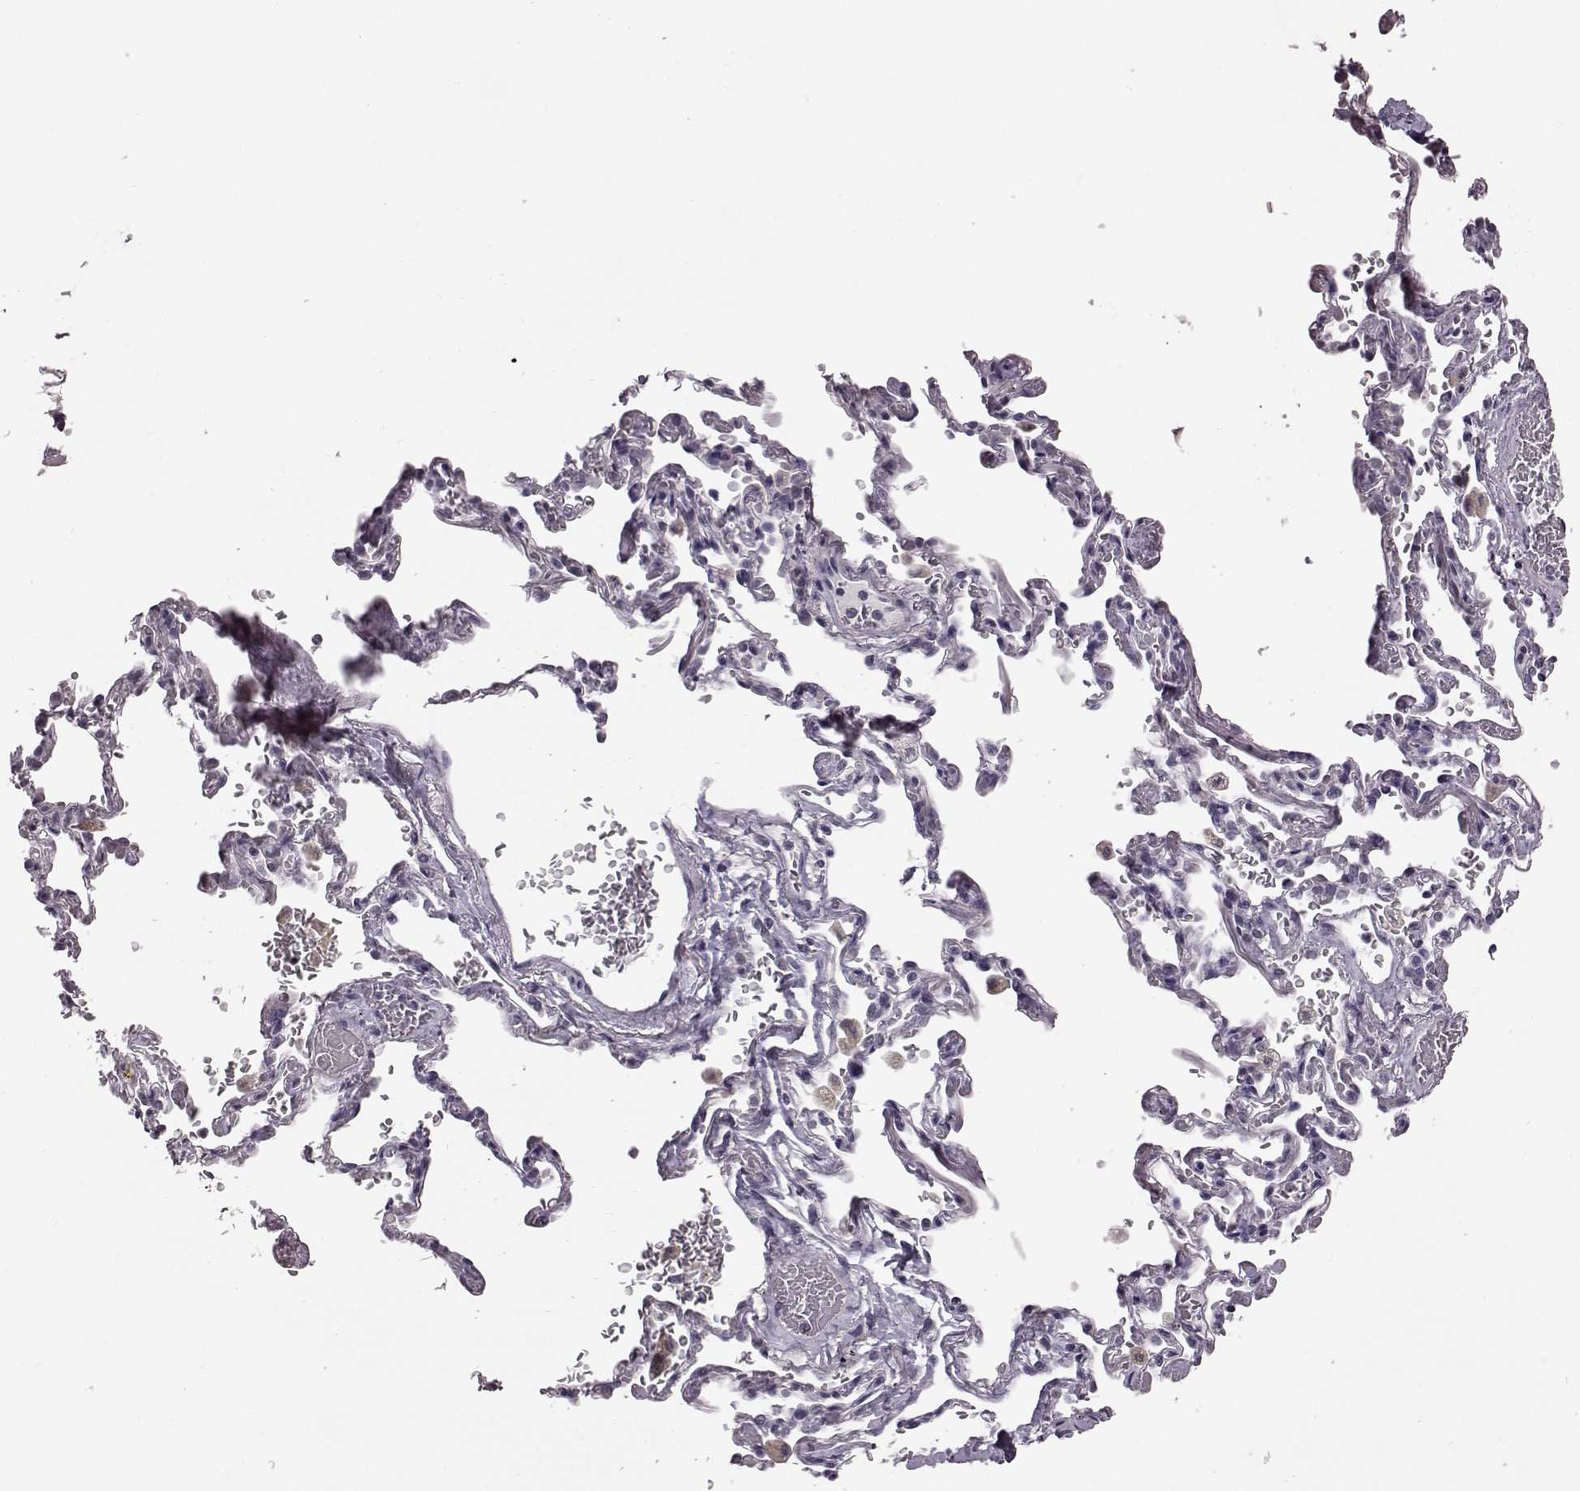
{"staining": {"intensity": "negative", "quantity": "none", "location": "none"}, "tissue": "soft tissue", "cell_type": "Chondrocytes", "image_type": "normal", "snomed": [{"axis": "morphology", "description": "Normal tissue, NOS"}, {"axis": "topography", "description": "Cartilage tissue"}, {"axis": "topography", "description": "Bronchus"}, {"axis": "topography", "description": "Peripheral nerve tissue"}], "caption": "Chondrocytes show no significant staining in unremarkable soft tissue.", "gene": "C10orf62", "patient": {"sex": "male", "age": 67}}